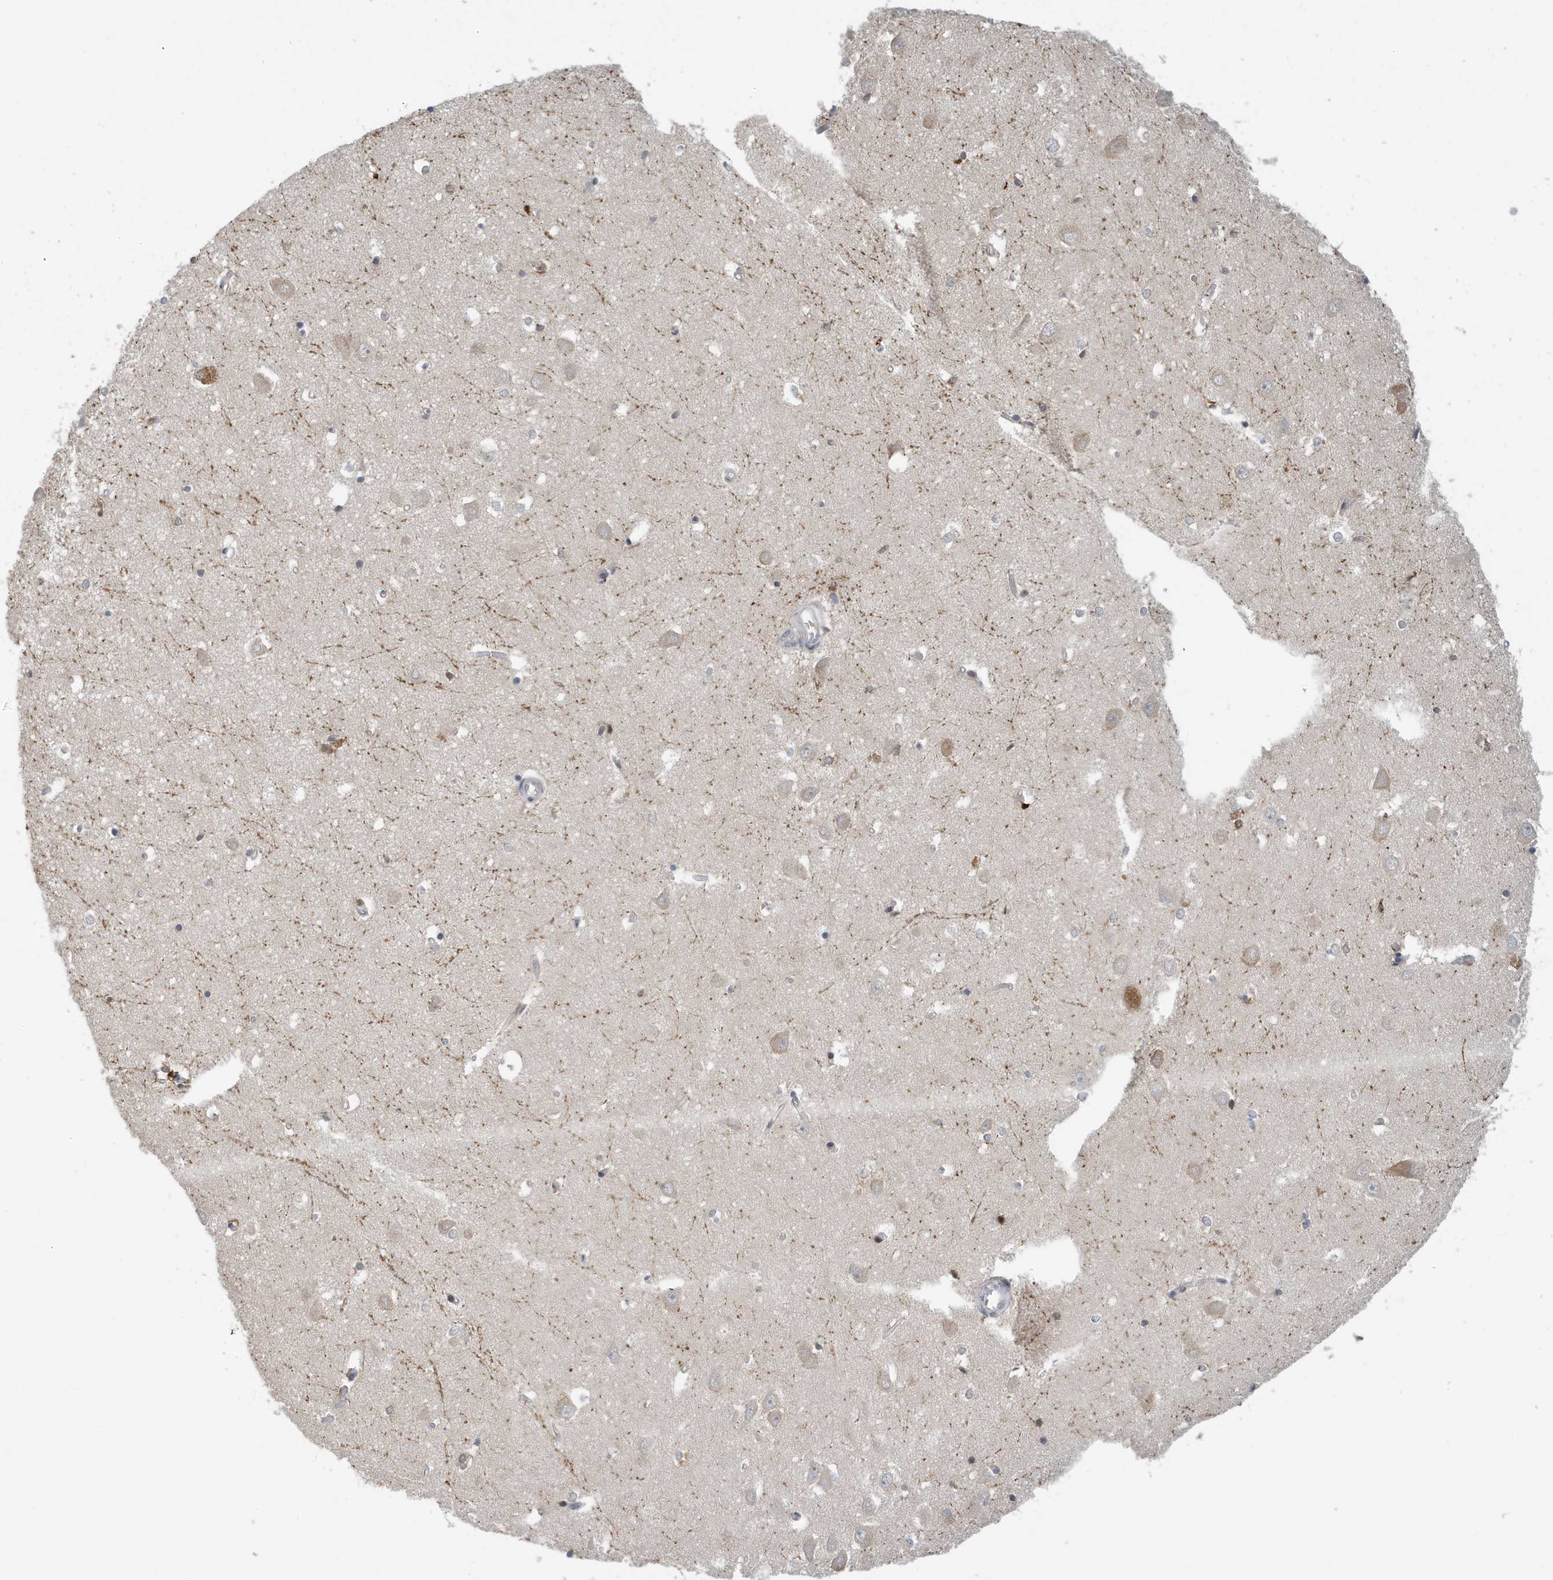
{"staining": {"intensity": "negative", "quantity": "none", "location": "none"}, "tissue": "hippocampus", "cell_type": "Glial cells", "image_type": "normal", "snomed": [{"axis": "morphology", "description": "Normal tissue, NOS"}, {"axis": "topography", "description": "Hippocampus"}], "caption": "Hippocampus was stained to show a protein in brown. There is no significant expression in glial cells.", "gene": "NSUN3", "patient": {"sex": "male", "age": 70}}